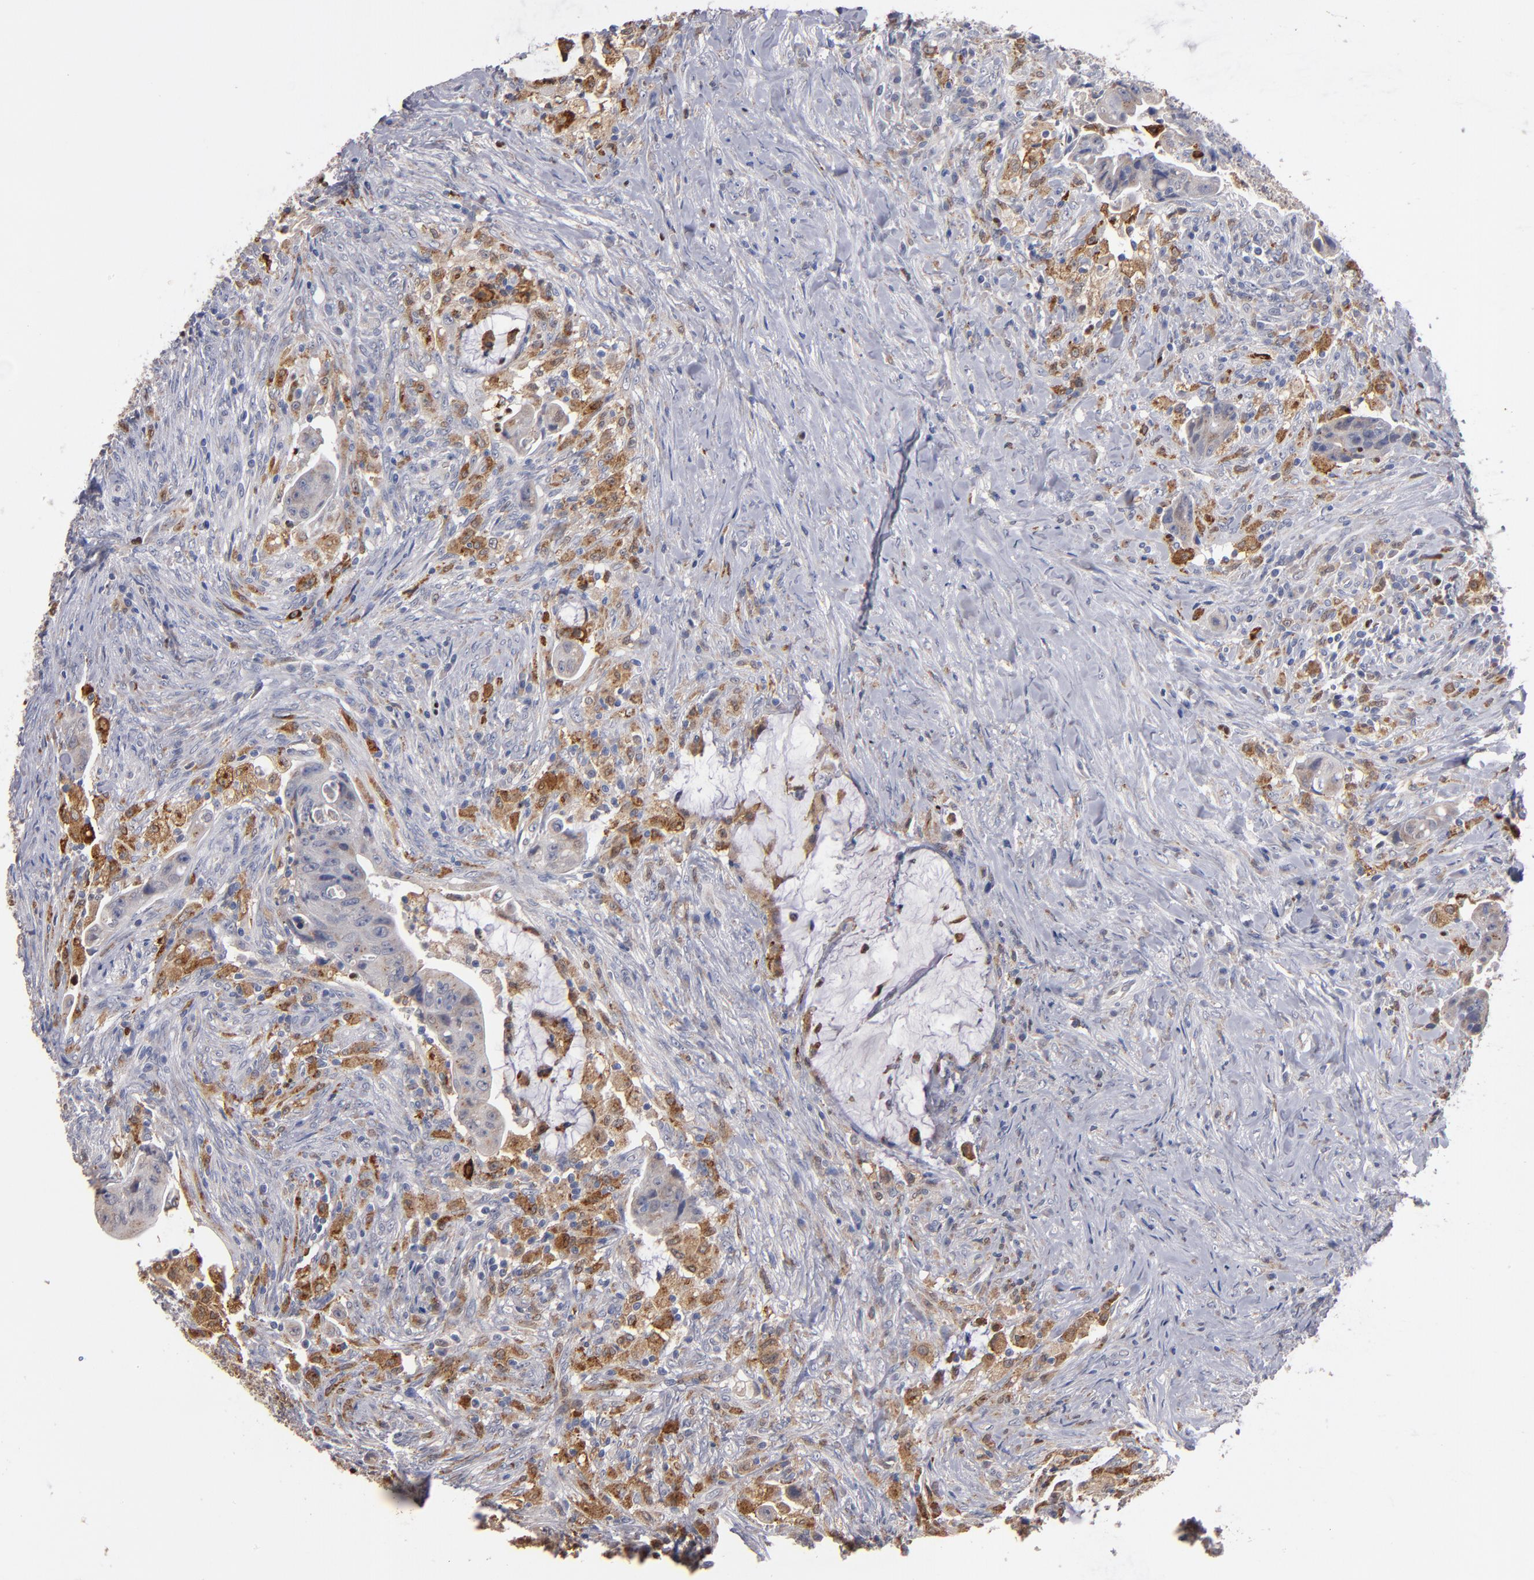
{"staining": {"intensity": "moderate", "quantity": "25%-75%", "location": "cytoplasmic/membranous"}, "tissue": "colorectal cancer", "cell_type": "Tumor cells", "image_type": "cancer", "snomed": [{"axis": "morphology", "description": "Adenocarcinoma, NOS"}, {"axis": "topography", "description": "Rectum"}], "caption": "Adenocarcinoma (colorectal) was stained to show a protein in brown. There is medium levels of moderate cytoplasmic/membranous positivity in about 25%-75% of tumor cells.", "gene": "SELP", "patient": {"sex": "female", "age": 71}}